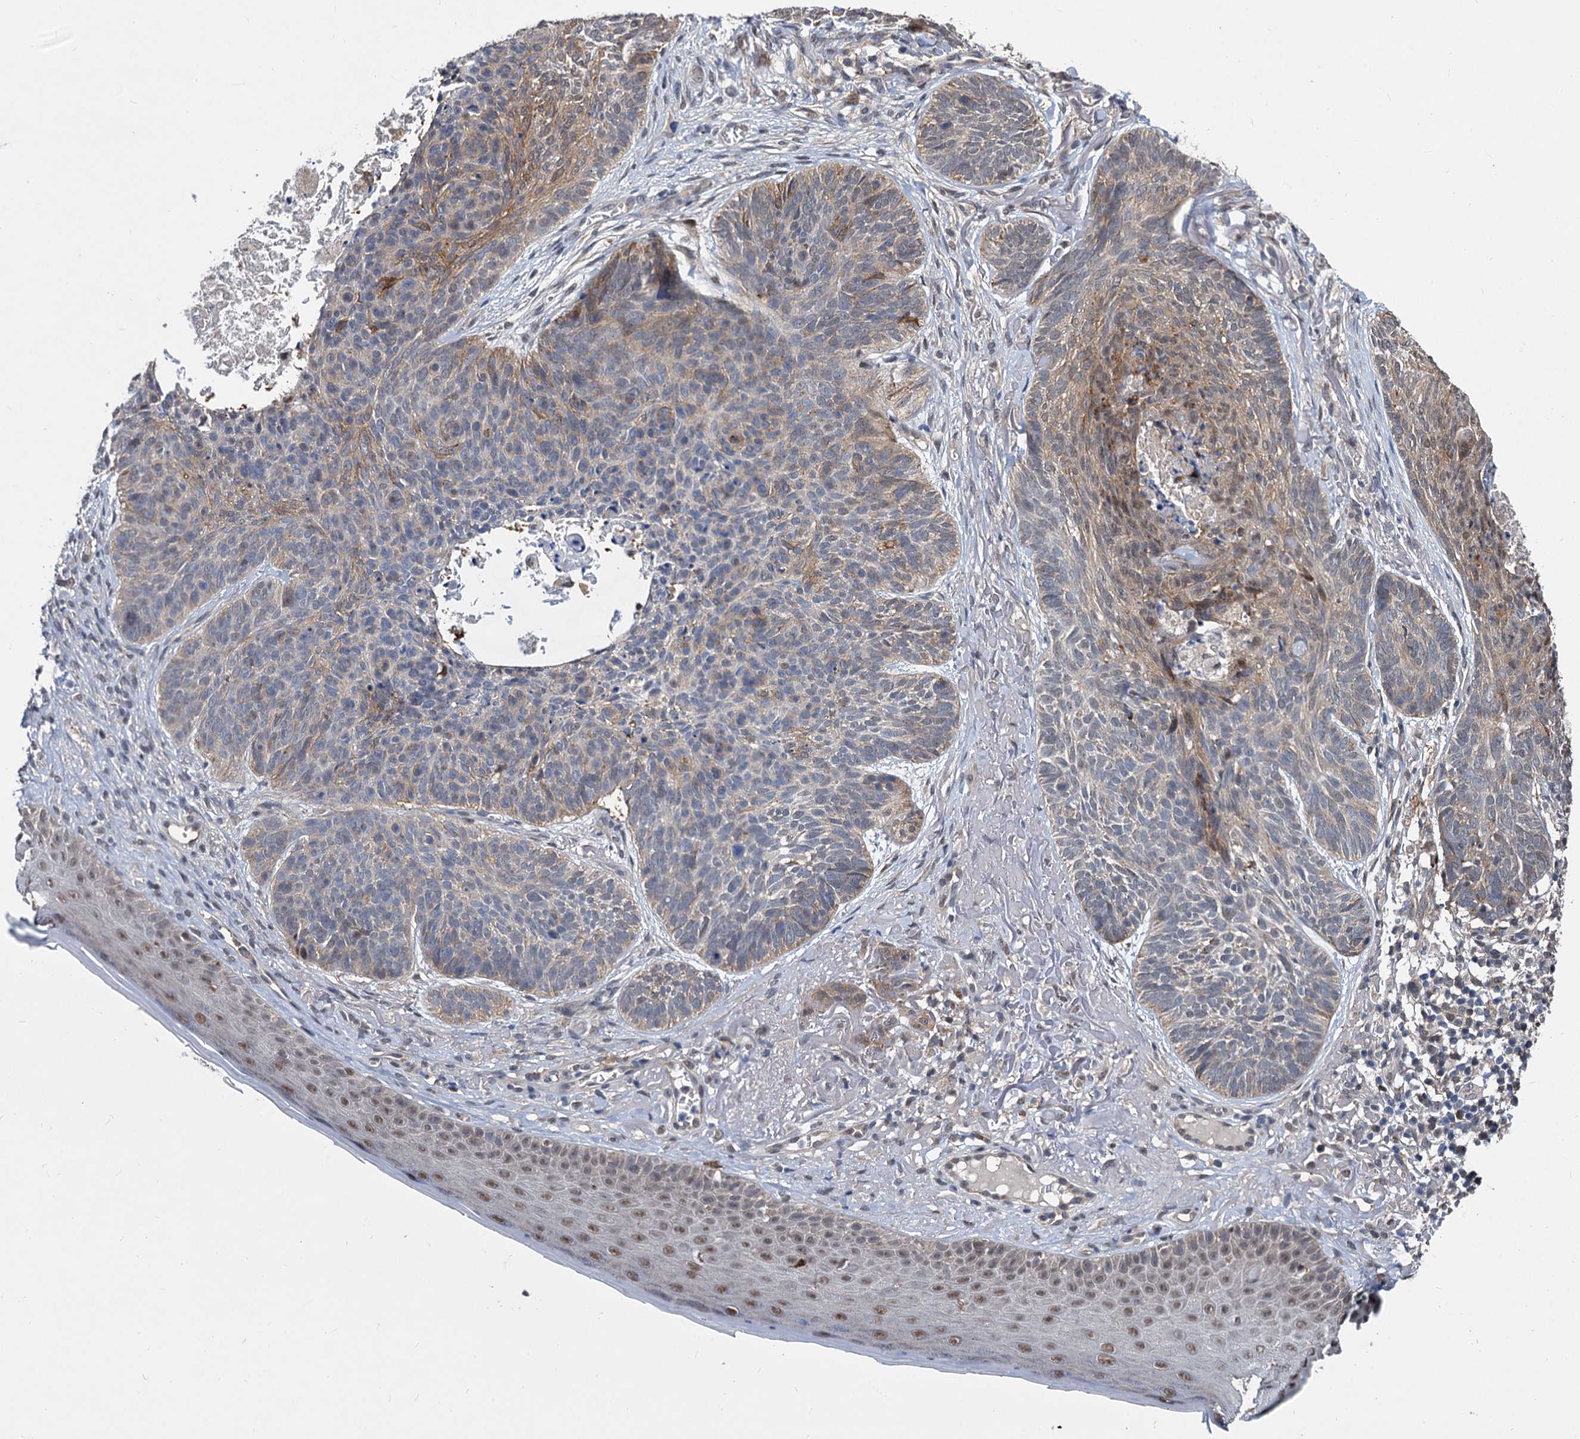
{"staining": {"intensity": "moderate", "quantity": "<25%", "location": "cytoplasmic/membranous,nuclear"}, "tissue": "skin cancer", "cell_type": "Tumor cells", "image_type": "cancer", "snomed": [{"axis": "morphology", "description": "Normal tissue, NOS"}, {"axis": "morphology", "description": "Basal cell carcinoma"}, {"axis": "topography", "description": "Skin"}], "caption": "Moderate cytoplasmic/membranous and nuclear positivity for a protein is present in about <25% of tumor cells of skin cancer using IHC.", "gene": "PSMD4", "patient": {"sex": "male", "age": 66}}